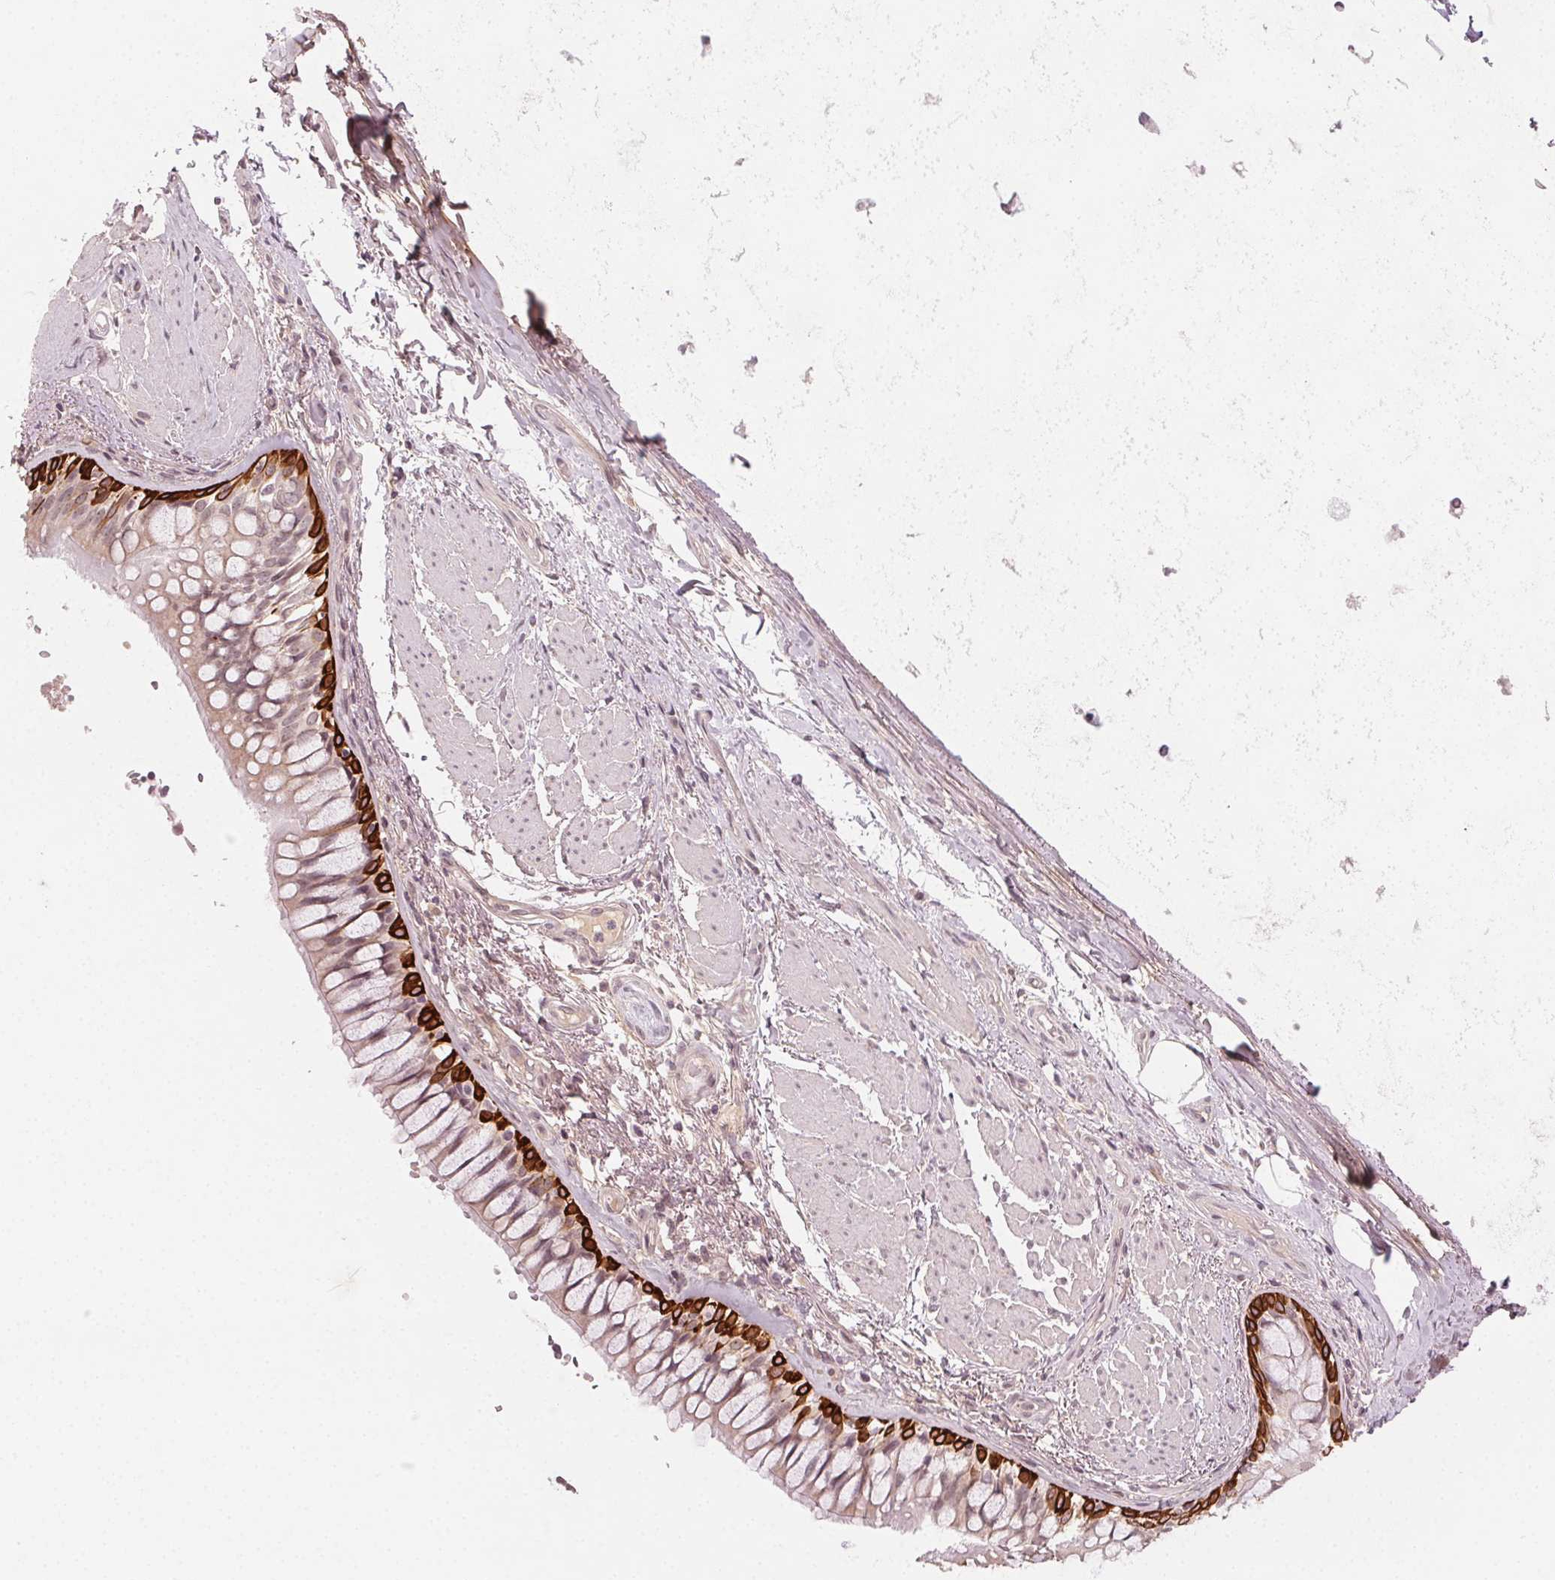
{"staining": {"intensity": "negative", "quantity": "none", "location": "none"}, "tissue": "adipose tissue", "cell_type": "Adipocytes", "image_type": "normal", "snomed": [{"axis": "morphology", "description": "Normal tissue, NOS"}, {"axis": "topography", "description": "Cartilage tissue"}, {"axis": "topography", "description": "Bronchus"}], "caption": "The photomicrograph exhibits no significant positivity in adipocytes of adipose tissue. The staining was performed using DAB (3,3'-diaminobenzidine) to visualize the protein expression in brown, while the nuclei were stained in blue with hematoxylin (Magnification: 20x).", "gene": "TUB", "patient": {"sex": "male", "age": 64}}